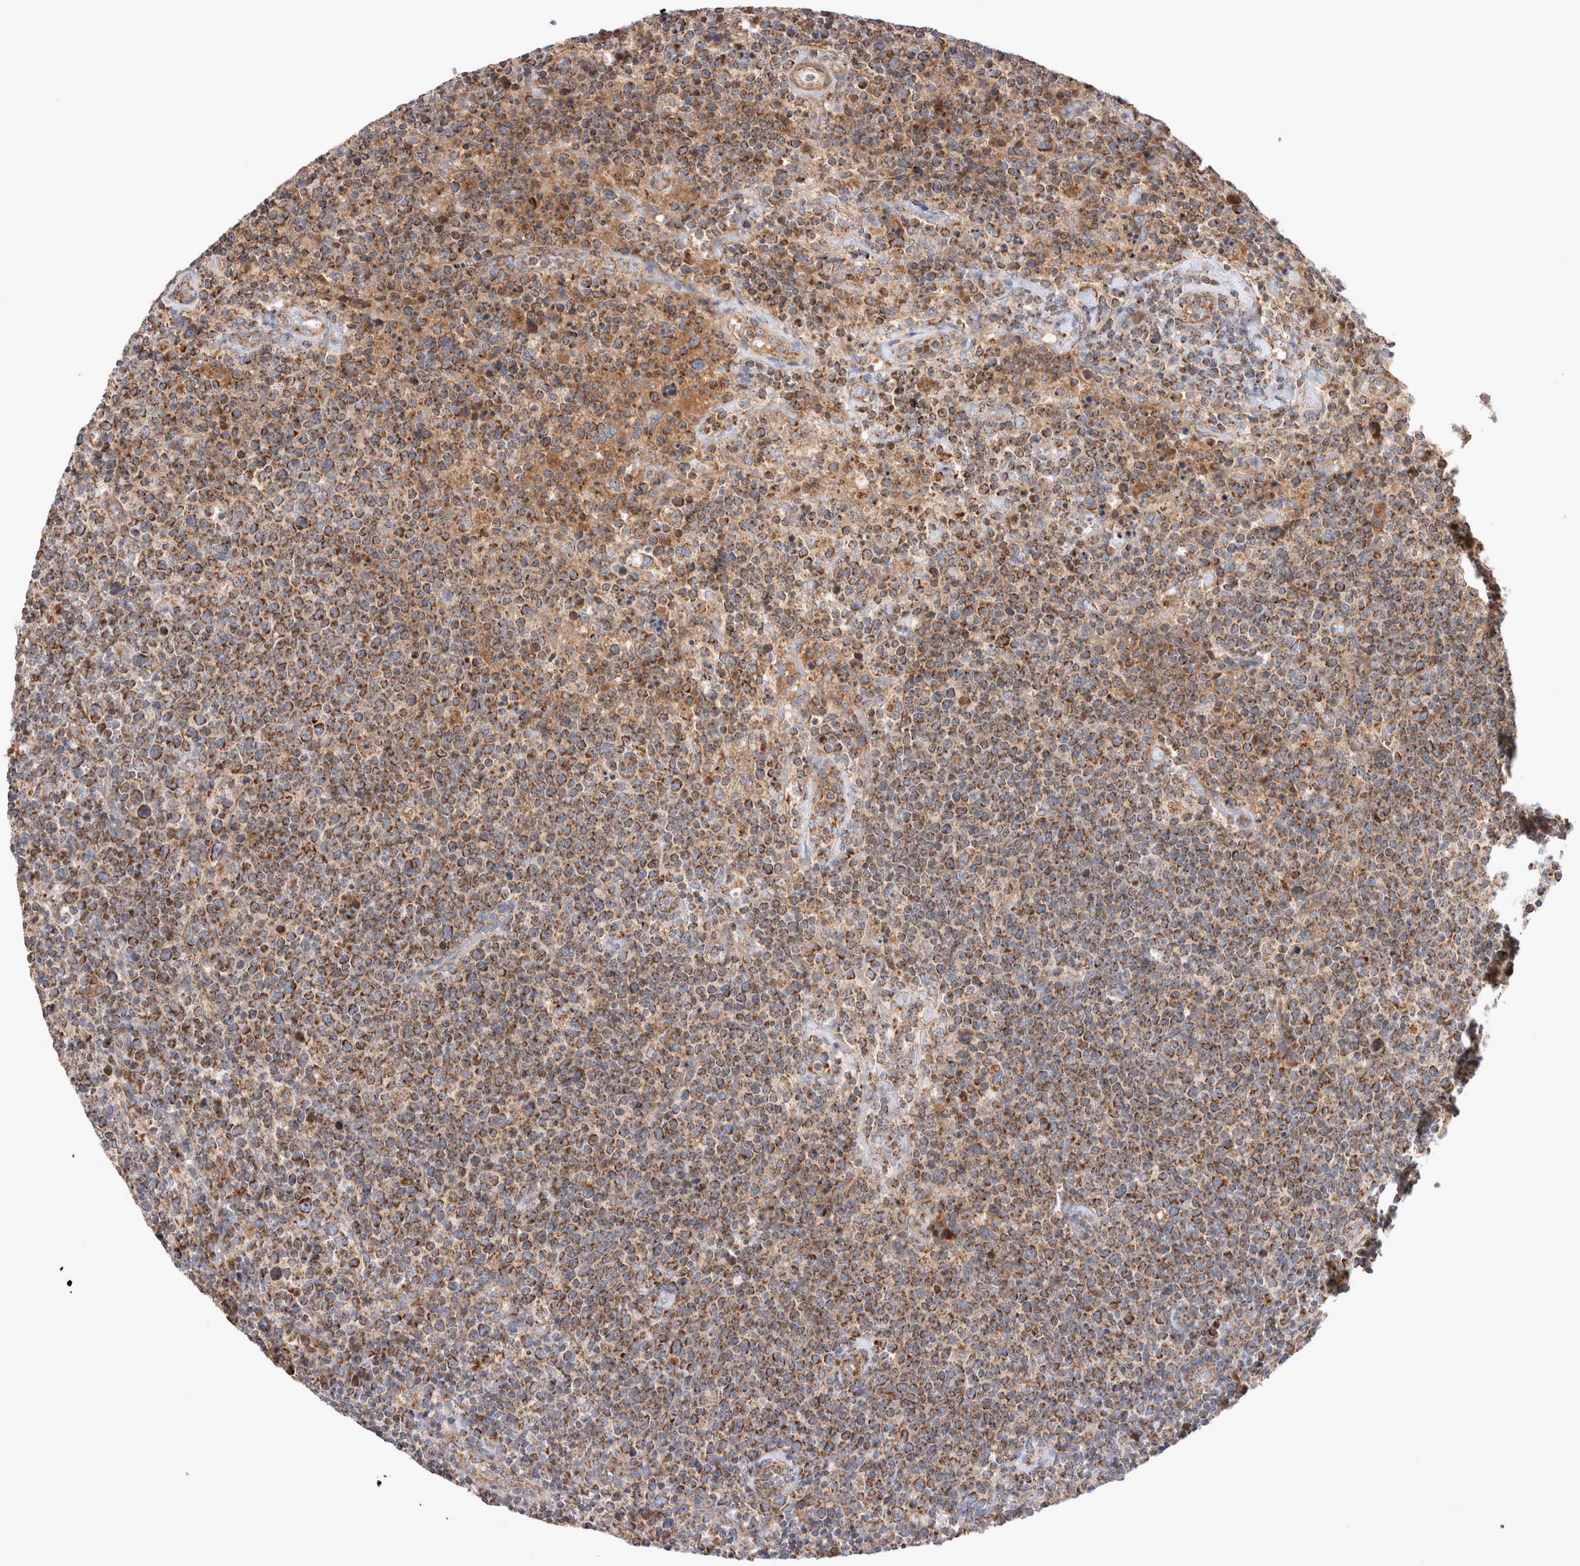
{"staining": {"intensity": "moderate", "quantity": ">75%", "location": "cytoplasmic/membranous"}, "tissue": "lymphoma", "cell_type": "Tumor cells", "image_type": "cancer", "snomed": [{"axis": "morphology", "description": "Malignant lymphoma, non-Hodgkin's type, High grade"}, {"axis": "topography", "description": "Lymph node"}], "caption": "About >75% of tumor cells in lymphoma reveal moderate cytoplasmic/membranous protein positivity as visualized by brown immunohistochemical staining.", "gene": "MRPS28", "patient": {"sex": "male", "age": 61}}